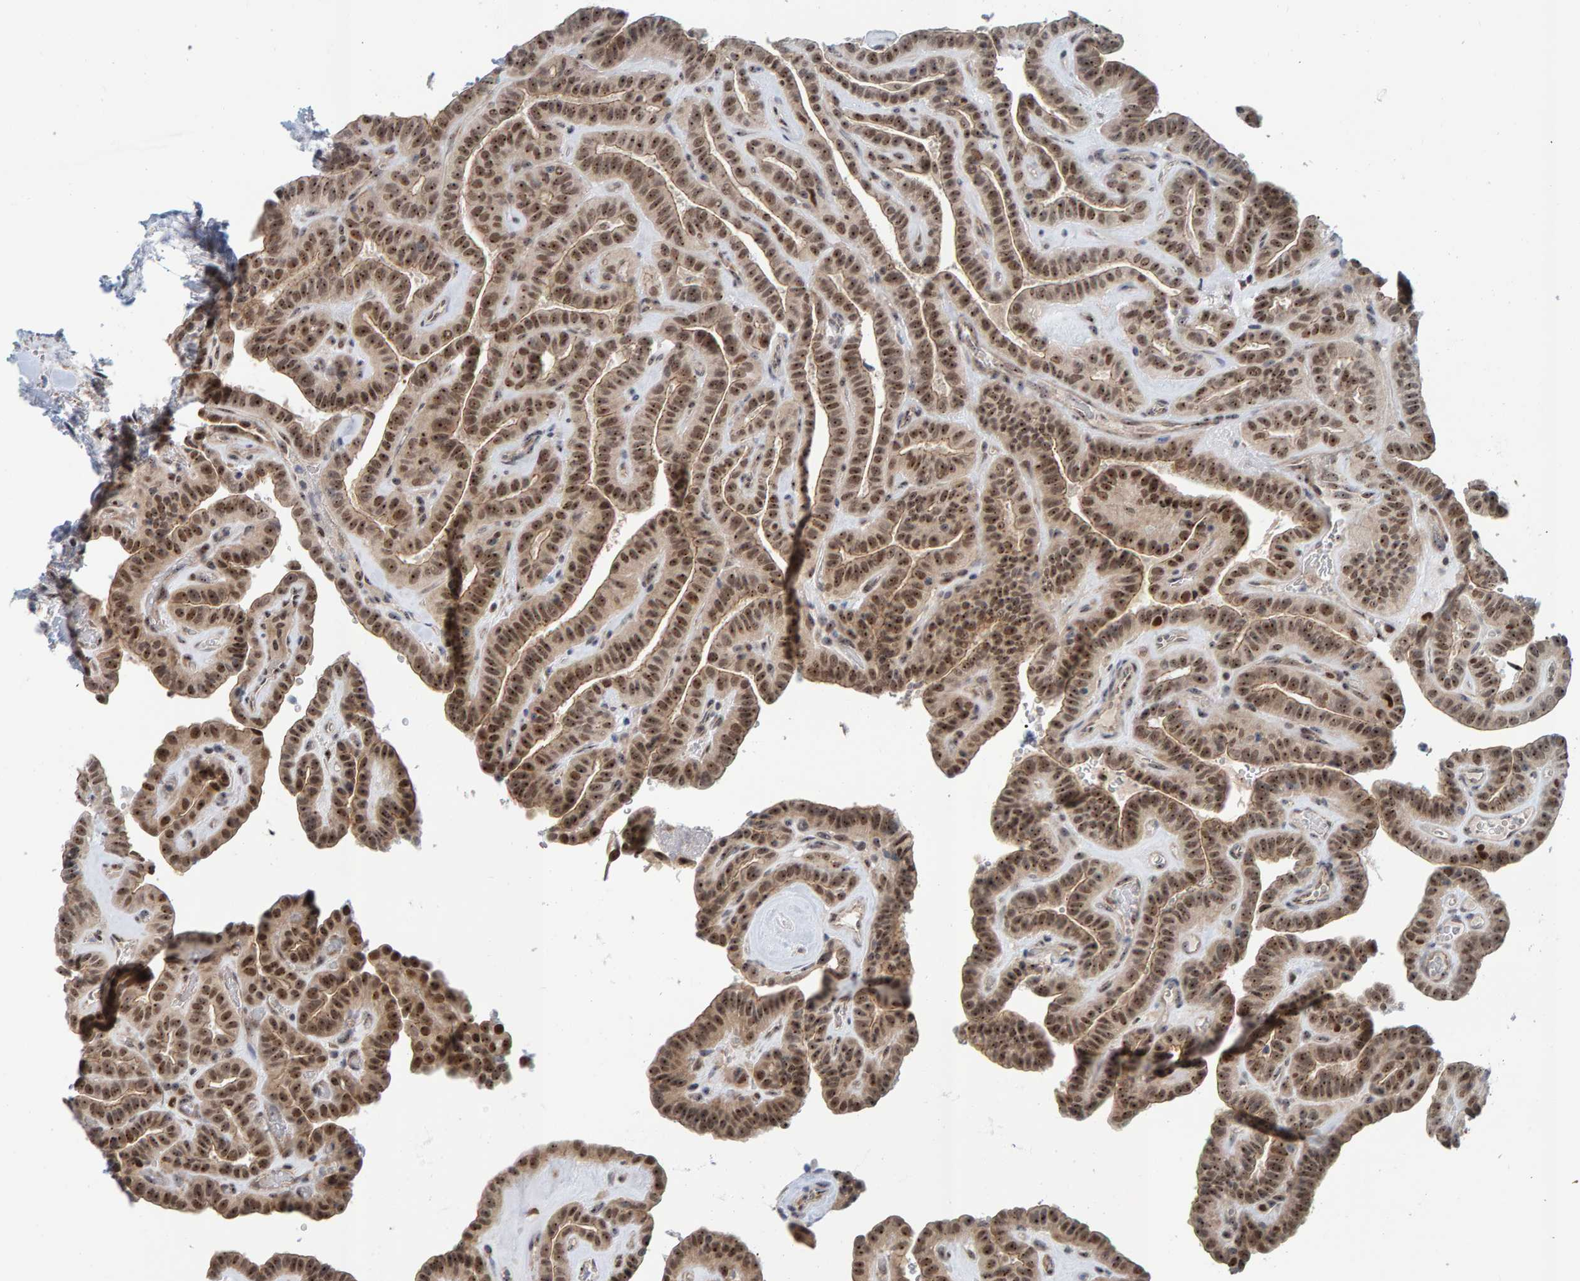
{"staining": {"intensity": "moderate", "quantity": ">75%", "location": "nuclear"}, "tissue": "thyroid cancer", "cell_type": "Tumor cells", "image_type": "cancer", "snomed": [{"axis": "morphology", "description": "Papillary adenocarcinoma, NOS"}, {"axis": "topography", "description": "Thyroid gland"}], "caption": "Protein expression by immunohistochemistry exhibits moderate nuclear staining in about >75% of tumor cells in thyroid cancer (papillary adenocarcinoma).", "gene": "POLR1E", "patient": {"sex": "male", "age": 77}}